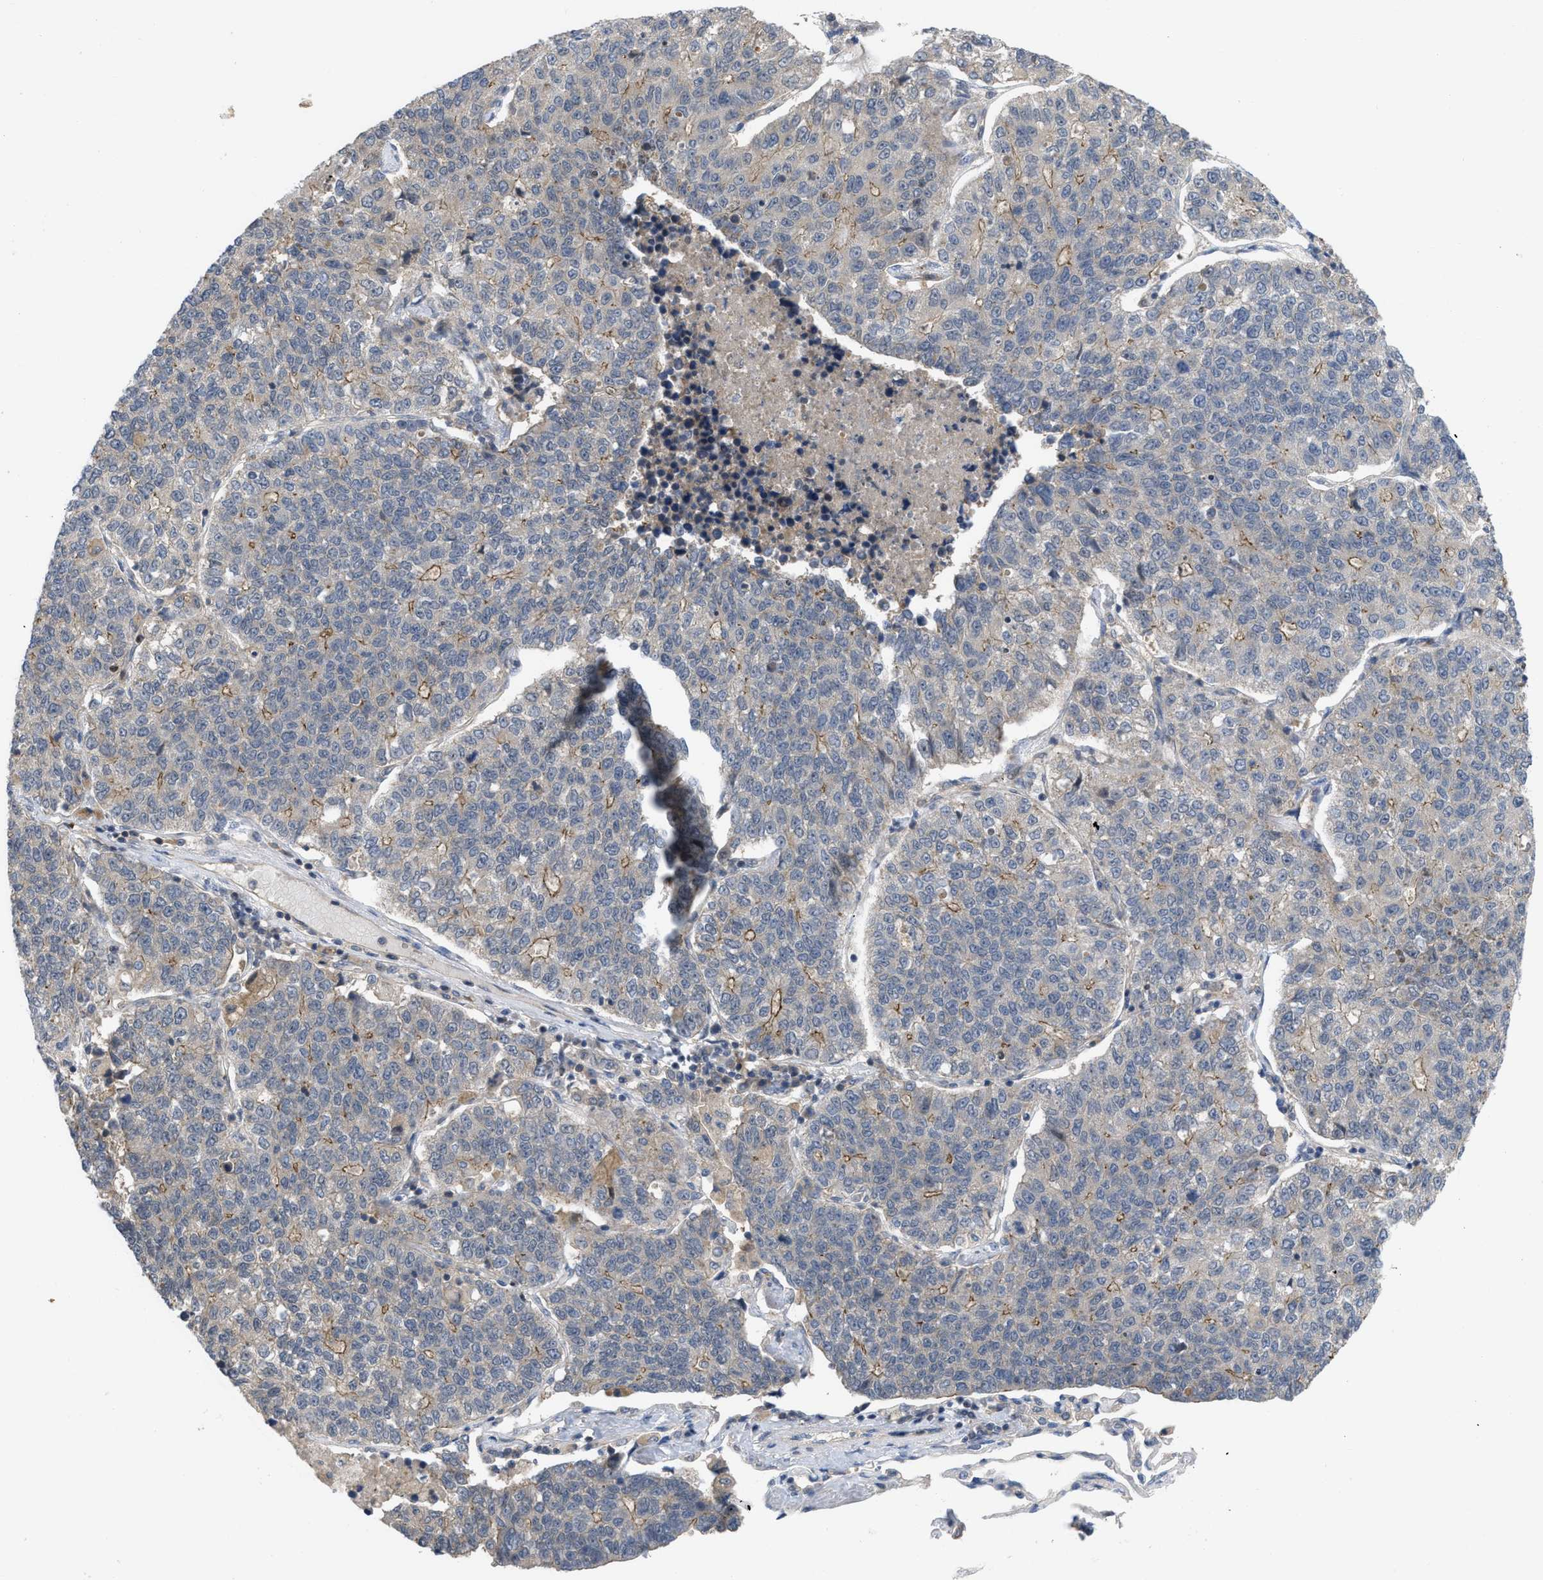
{"staining": {"intensity": "weak", "quantity": "<25%", "location": "cytoplasmic/membranous"}, "tissue": "lung cancer", "cell_type": "Tumor cells", "image_type": "cancer", "snomed": [{"axis": "morphology", "description": "Adenocarcinoma, NOS"}, {"axis": "topography", "description": "Lung"}], "caption": "This is an IHC histopathology image of human lung adenocarcinoma. There is no staining in tumor cells.", "gene": "LDAF1", "patient": {"sex": "male", "age": 49}}